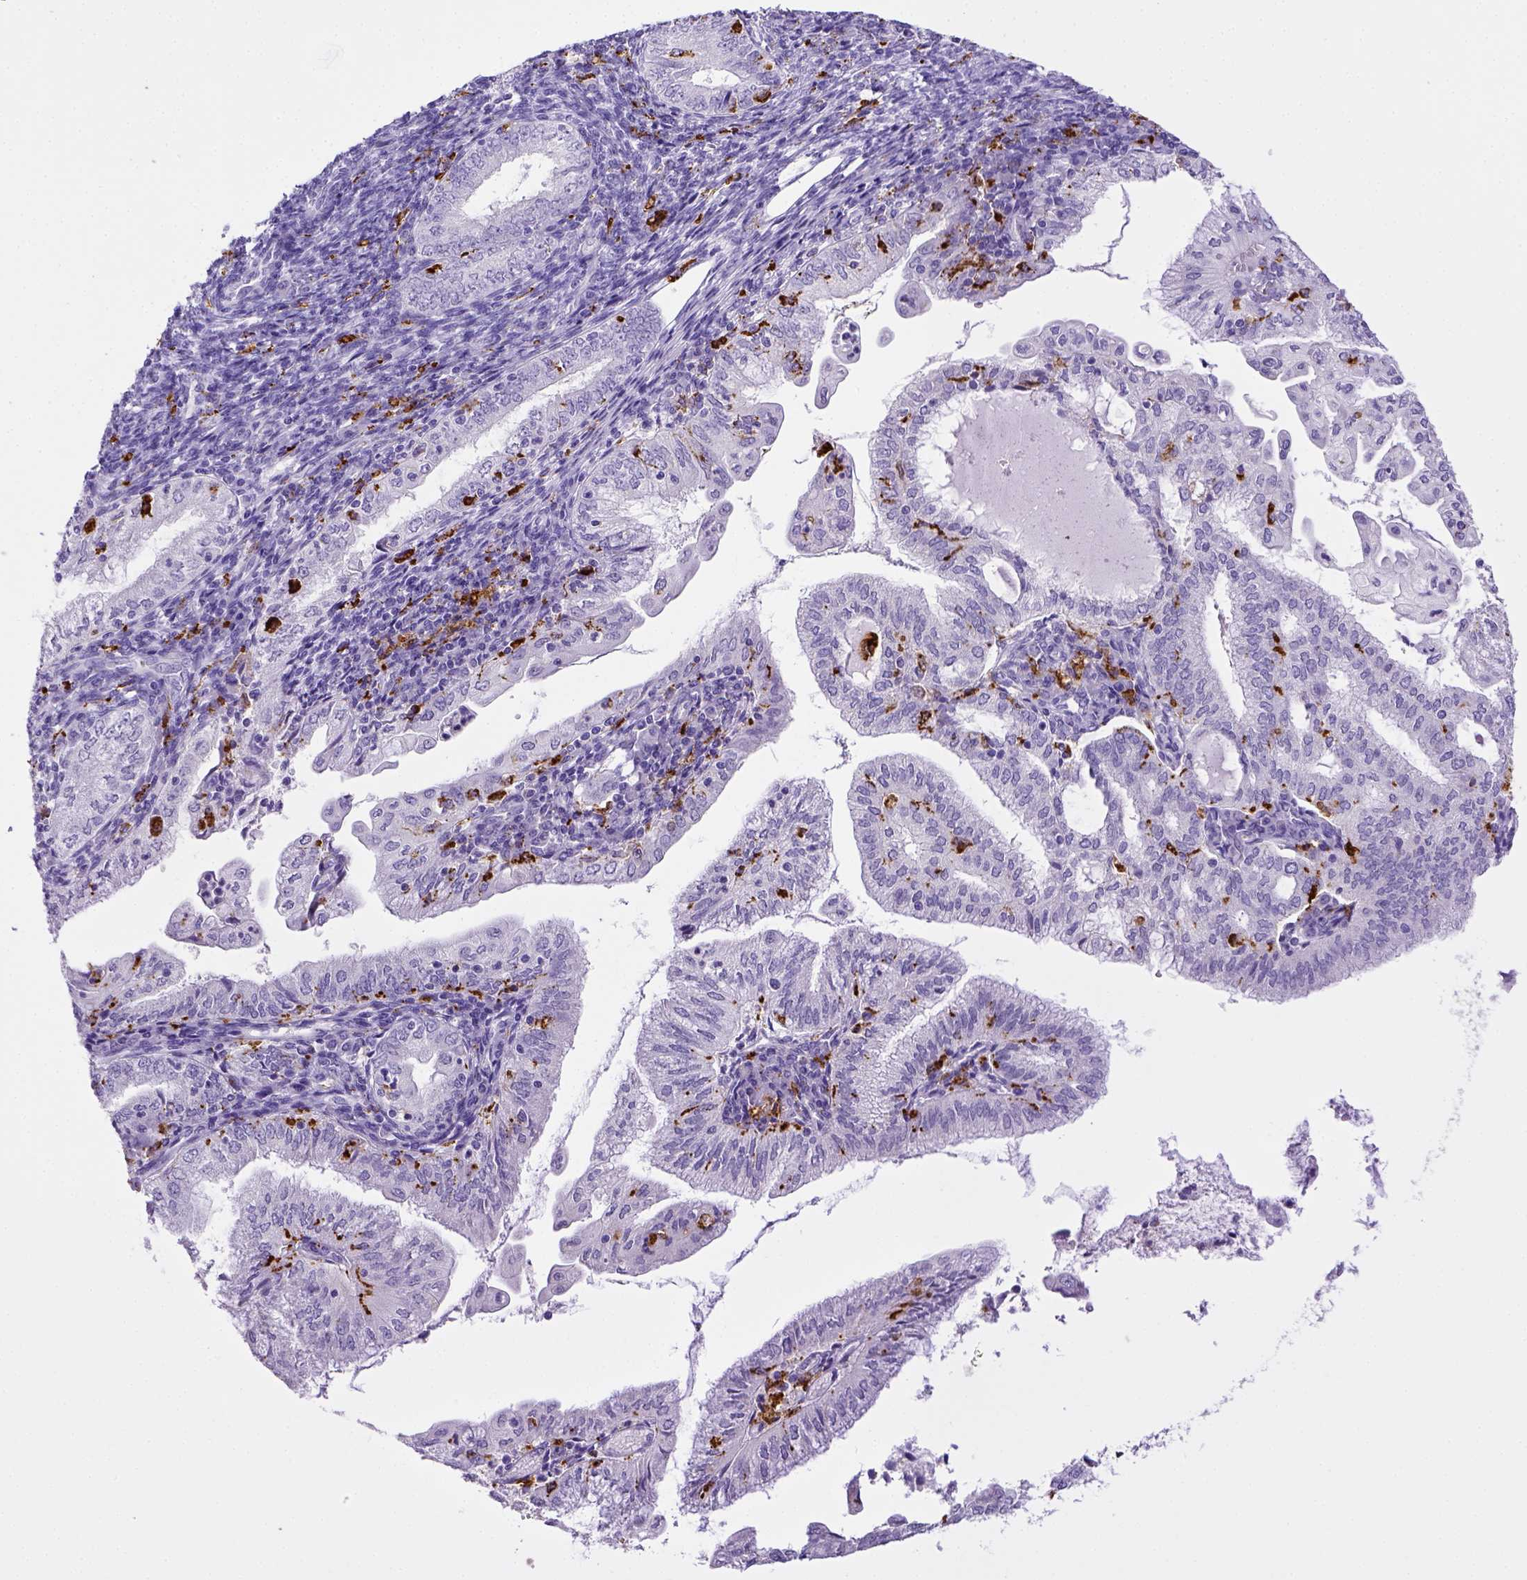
{"staining": {"intensity": "negative", "quantity": "none", "location": "none"}, "tissue": "endometrial cancer", "cell_type": "Tumor cells", "image_type": "cancer", "snomed": [{"axis": "morphology", "description": "Adenocarcinoma, NOS"}, {"axis": "topography", "description": "Endometrium"}], "caption": "There is no significant positivity in tumor cells of adenocarcinoma (endometrial). (IHC, brightfield microscopy, high magnification).", "gene": "CD68", "patient": {"sex": "female", "age": 55}}